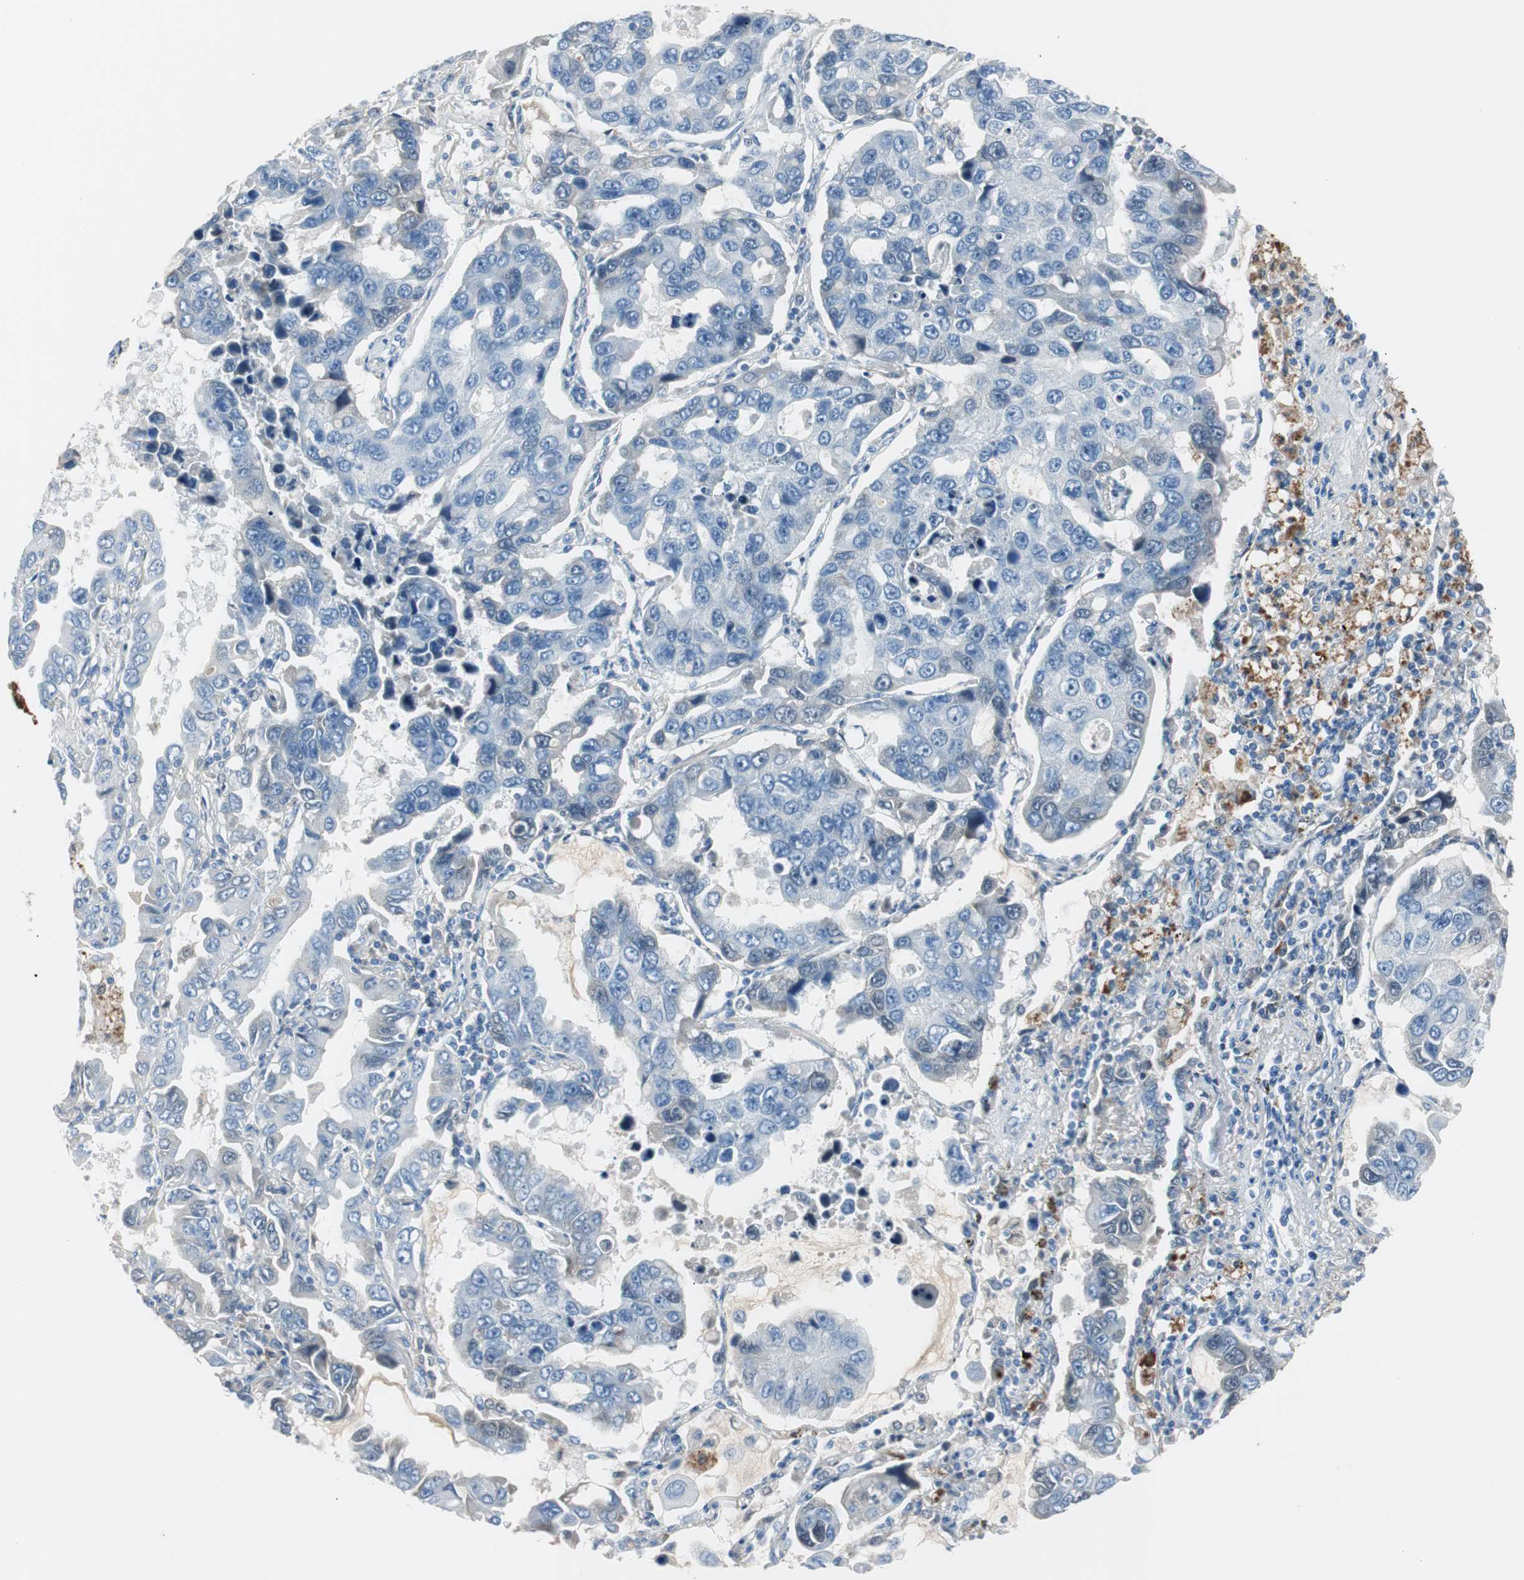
{"staining": {"intensity": "negative", "quantity": "none", "location": "none"}, "tissue": "lung cancer", "cell_type": "Tumor cells", "image_type": "cancer", "snomed": [{"axis": "morphology", "description": "Adenocarcinoma, NOS"}, {"axis": "topography", "description": "Lung"}], "caption": "IHC of lung cancer (adenocarcinoma) exhibits no staining in tumor cells. The staining was performed using DAB to visualize the protein expression in brown, while the nuclei were stained in blue with hematoxylin (Magnification: 20x).", "gene": "SERPINF1", "patient": {"sex": "male", "age": 64}}